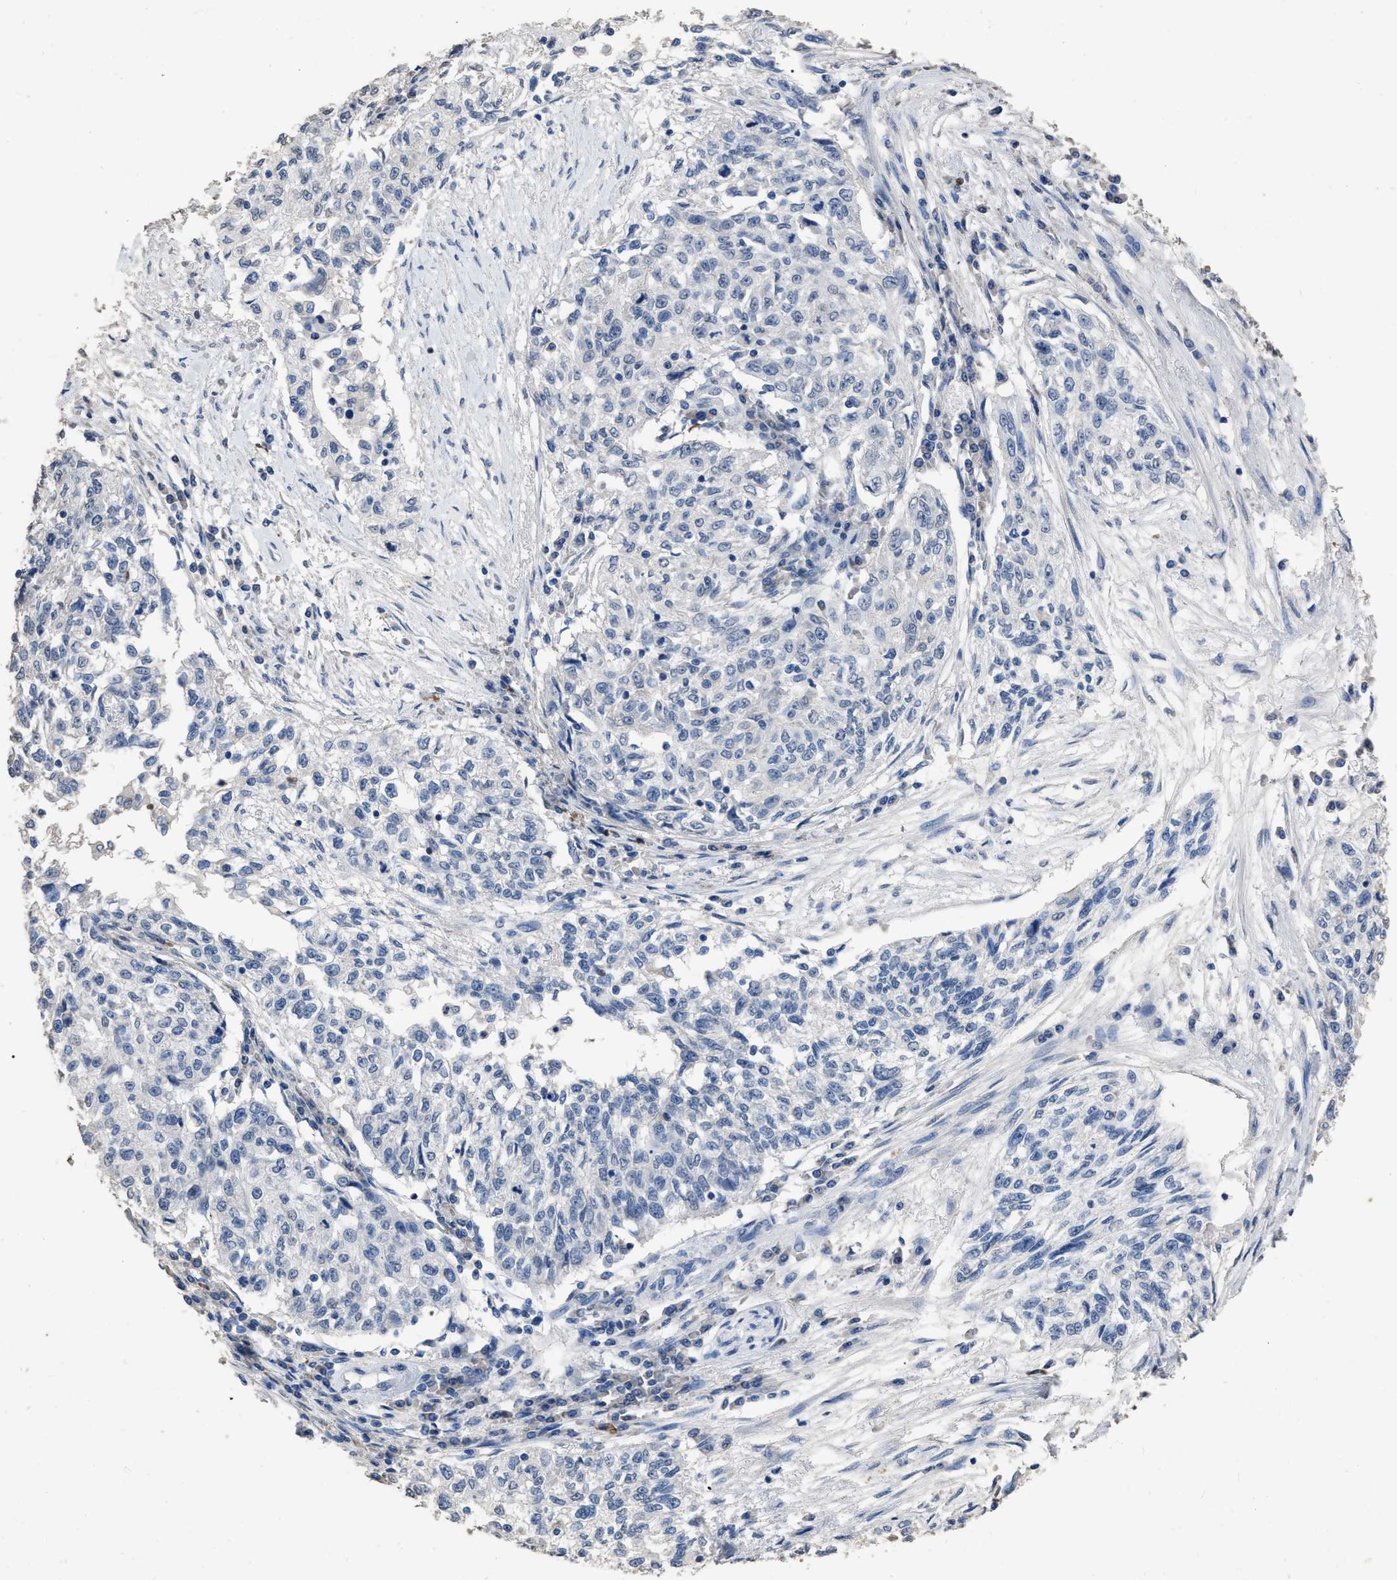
{"staining": {"intensity": "negative", "quantity": "none", "location": "none"}, "tissue": "cervical cancer", "cell_type": "Tumor cells", "image_type": "cancer", "snomed": [{"axis": "morphology", "description": "Squamous cell carcinoma, NOS"}, {"axis": "topography", "description": "Cervix"}], "caption": "Squamous cell carcinoma (cervical) stained for a protein using IHC demonstrates no expression tumor cells.", "gene": "HABP2", "patient": {"sex": "female", "age": 57}}